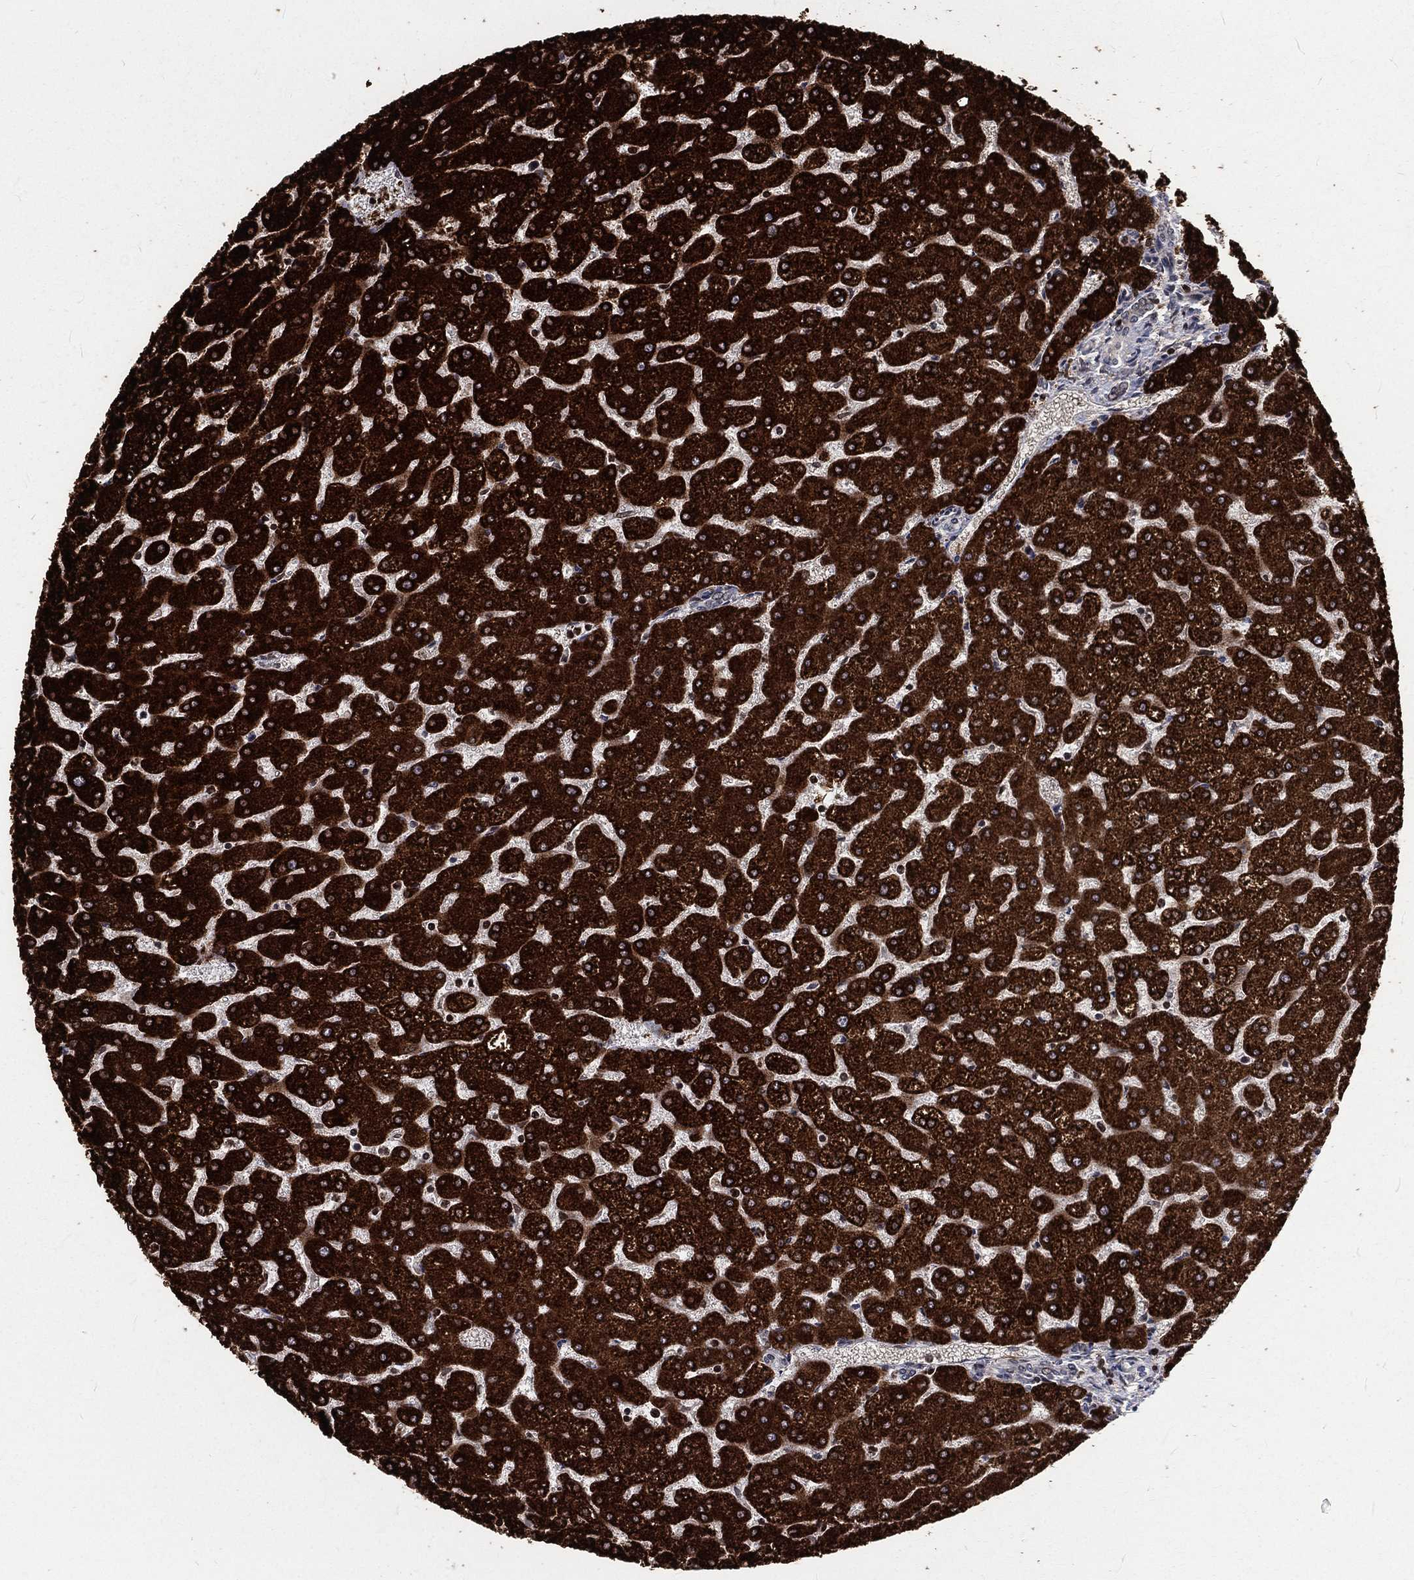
{"staining": {"intensity": "negative", "quantity": "none", "location": "none"}, "tissue": "liver", "cell_type": "Cholangiocytes", "image_type": "normal", "snomed": [{"axis": "morphology", "description": "Normal tissue, NOS"}, {"axis": "topography", "description": "Liver"}], "caption": "DAB (3,3'-diaminobenzidine) immunohistochemical staining of unremarkable liver demonstrates no significant expression in cholangiocytes.", "gene": "LBR", "patient": {"sex": "female", "age": 32}}